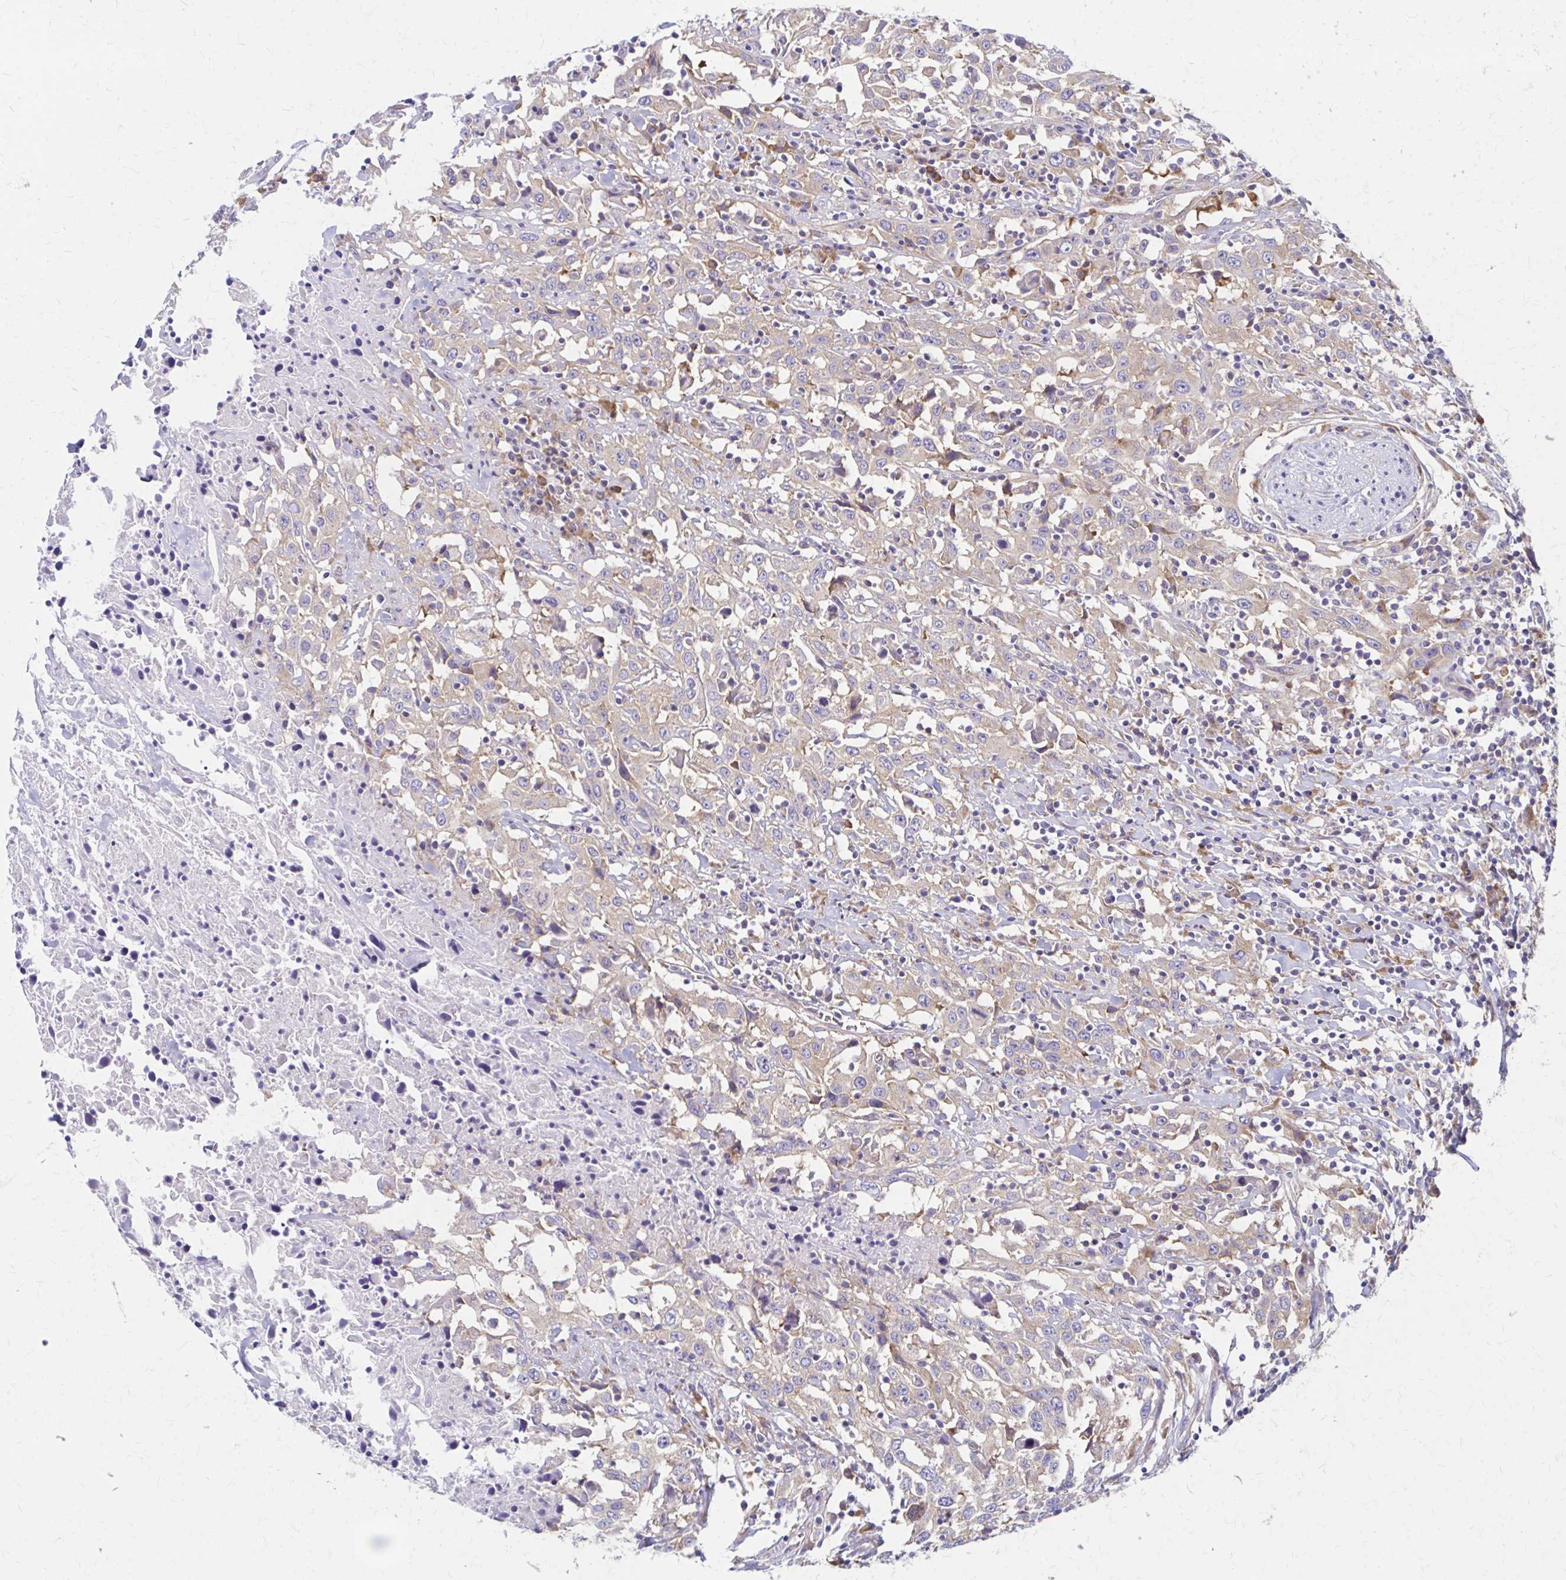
{"staining": {"intensity": "weak", "quantity": "25%-75%", "location": "cytoplasmic/membranous"}, "tissue": "urothelial cancer", "cell_type": "Tumor cells", "image_type": "cancer", "snomed": [{"axis": "morphology", "description": "Urothelial carcinoma, High grade"}, {"axis": "topography", "description": "Urinary bladder"}], "caption": "Urothelial cancer stained with DAB IHC shows low levels of weak cytoplasmic/membranous expression in approximately 25%-75% of tumor cells. The protein is shown in brown color, while the nuclei are stained blue.", "gene": "RPL27A", "patient": {"sex": "male", "age": 61}}